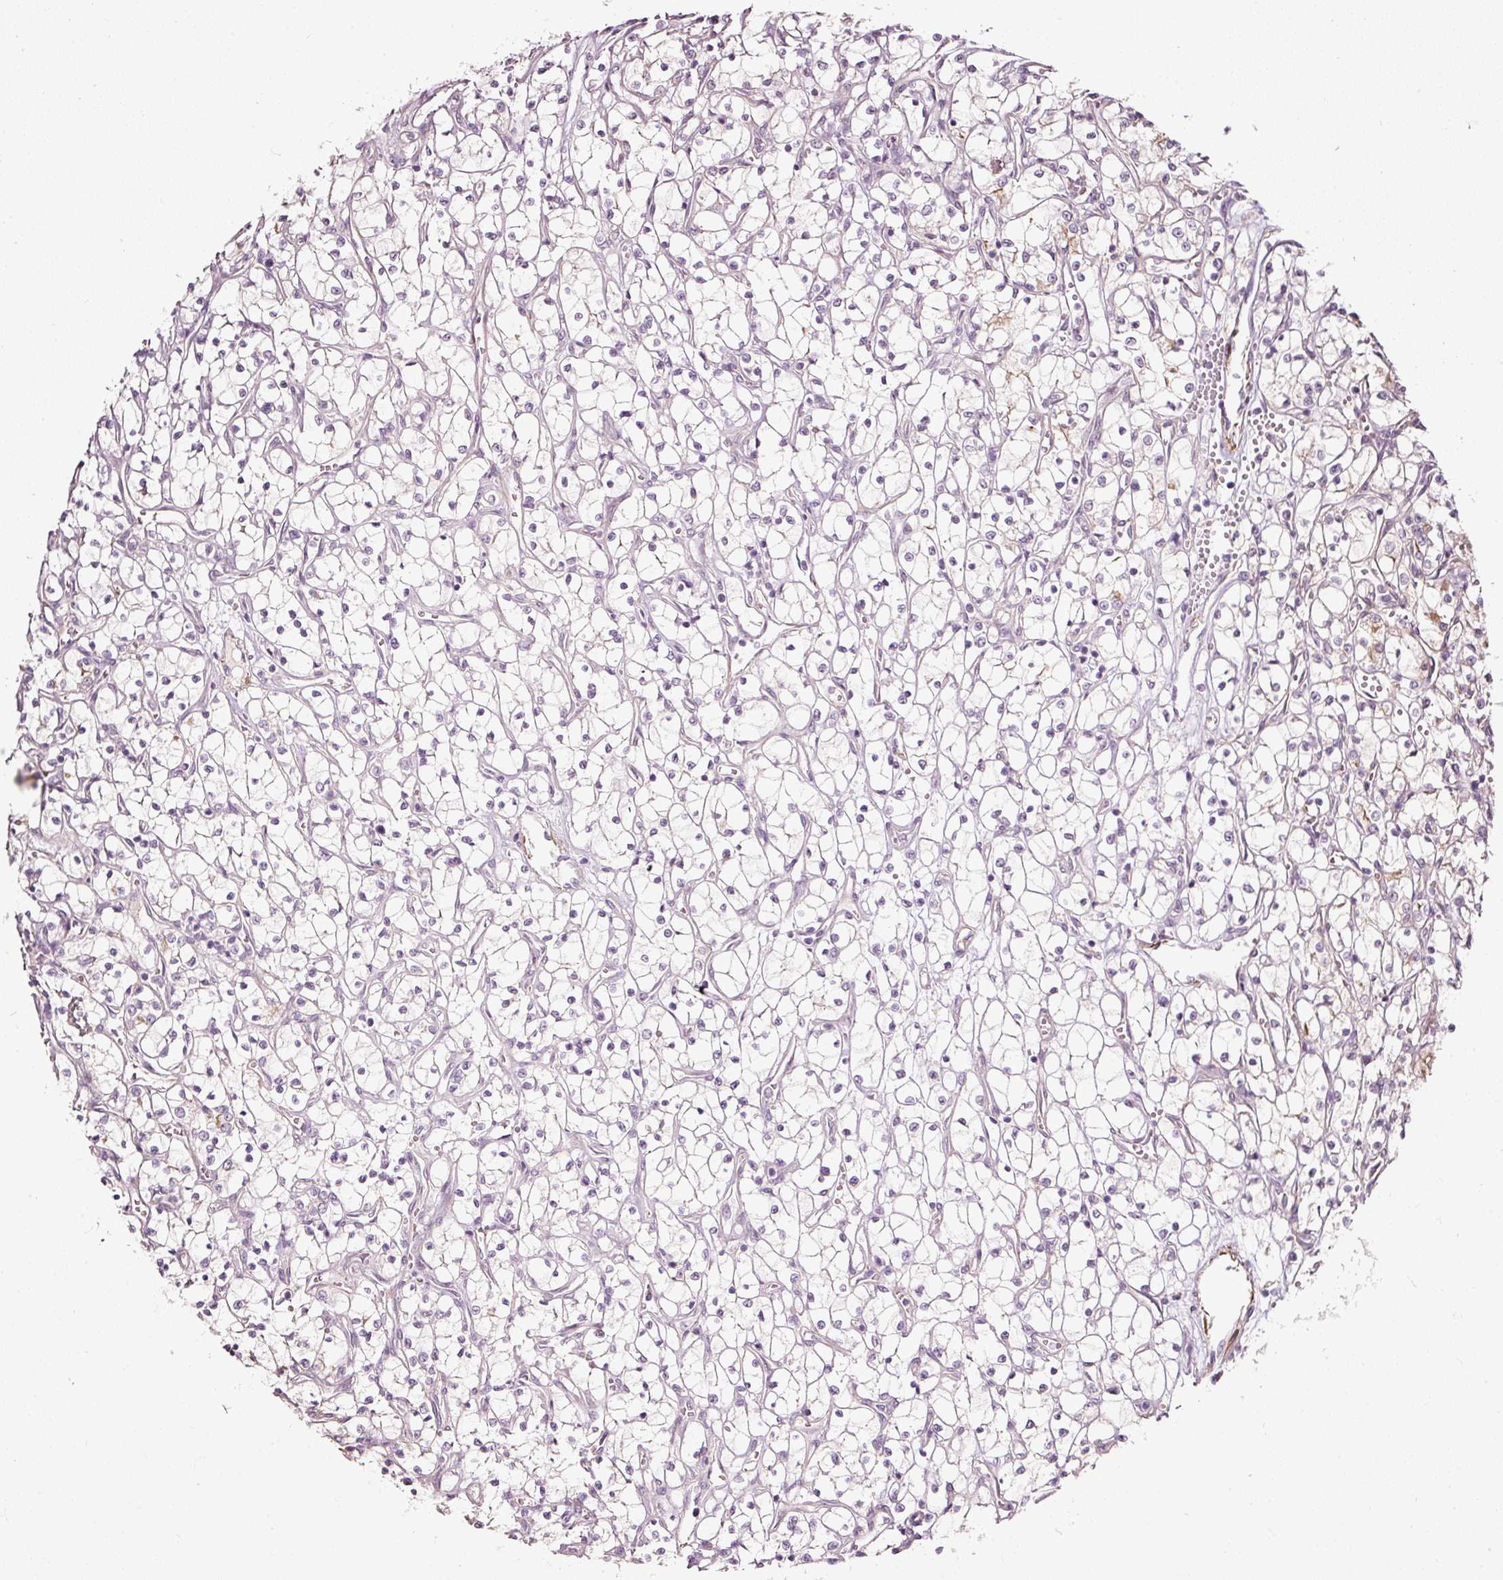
{"staining": {"intensity": "negative", "quantity": "none", "location": "none"}, "tissue": "renal cancer", "cell_type": "Tumor cells", "image_type": "cancer", "snomed": [{"axis": "morphology", "description": "Adenocarcinoma, NOS"}, {"axis": "topography", "description": "Kidney"}], "caption": "Photomicrograph shows no significant protein expression in tumor cells of renal cancer (adenocarcinoma).", "gene": "TOGARAM1", "patient": {"sex": "female", "age": 69}}